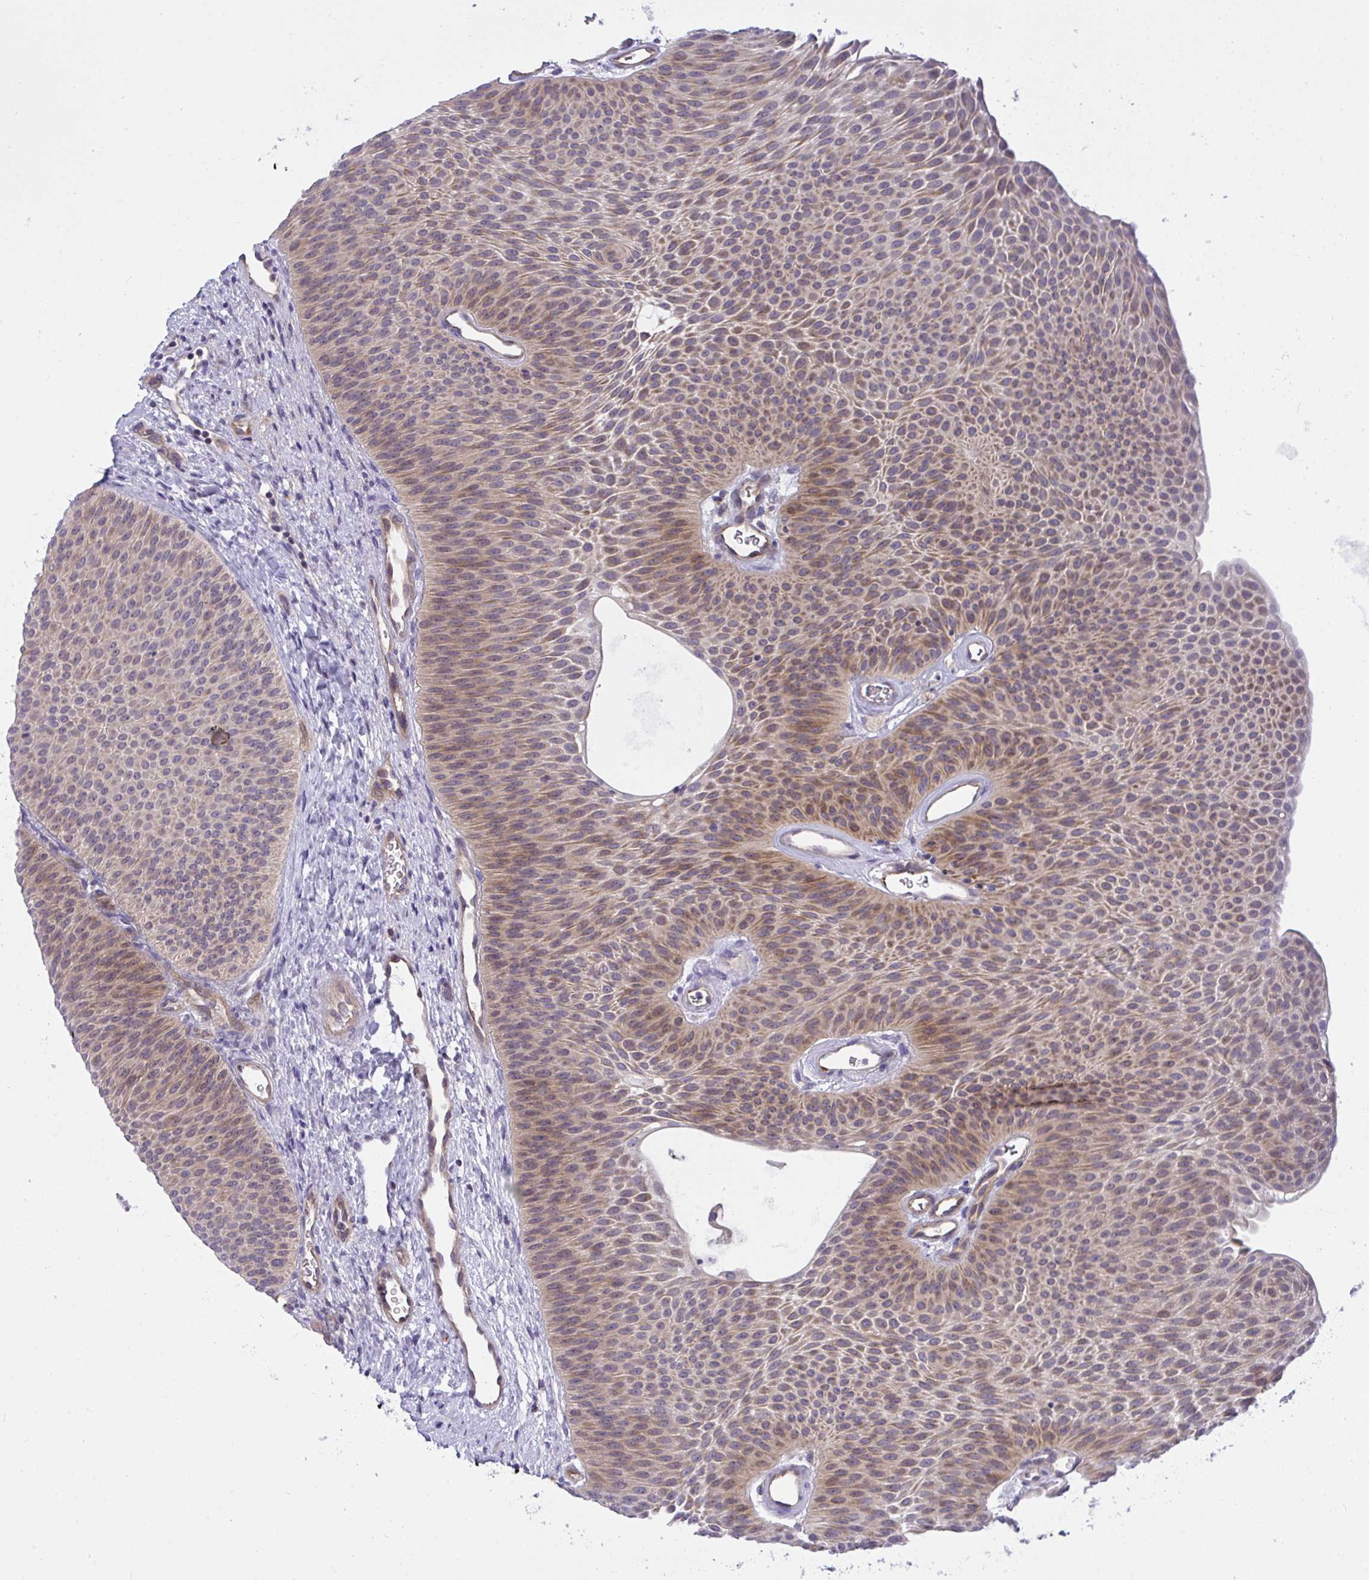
{"staining": {"intensity": "moderate", "quantity": ">75%", "location": "cytoplasmic/membranous"}, "tissue": "urothelial cancer", "cell_type": "Tumor cells", "image_type": "cancer", "snomed": [{"axis": "morphology", "description": "Urothelial carcinoma, Low grade"}, {"axis": "topography", "description": "Urinary bladder"}], "caption": "Low-grade urothelial carcinoma stained with DAB IHC exhibits medium levels of moderate cytoplasmic/membranous staining in approximately >75% of tumor cells.", "gene": "C19orf54", "patient": {"sex": "female", "age": 60}}